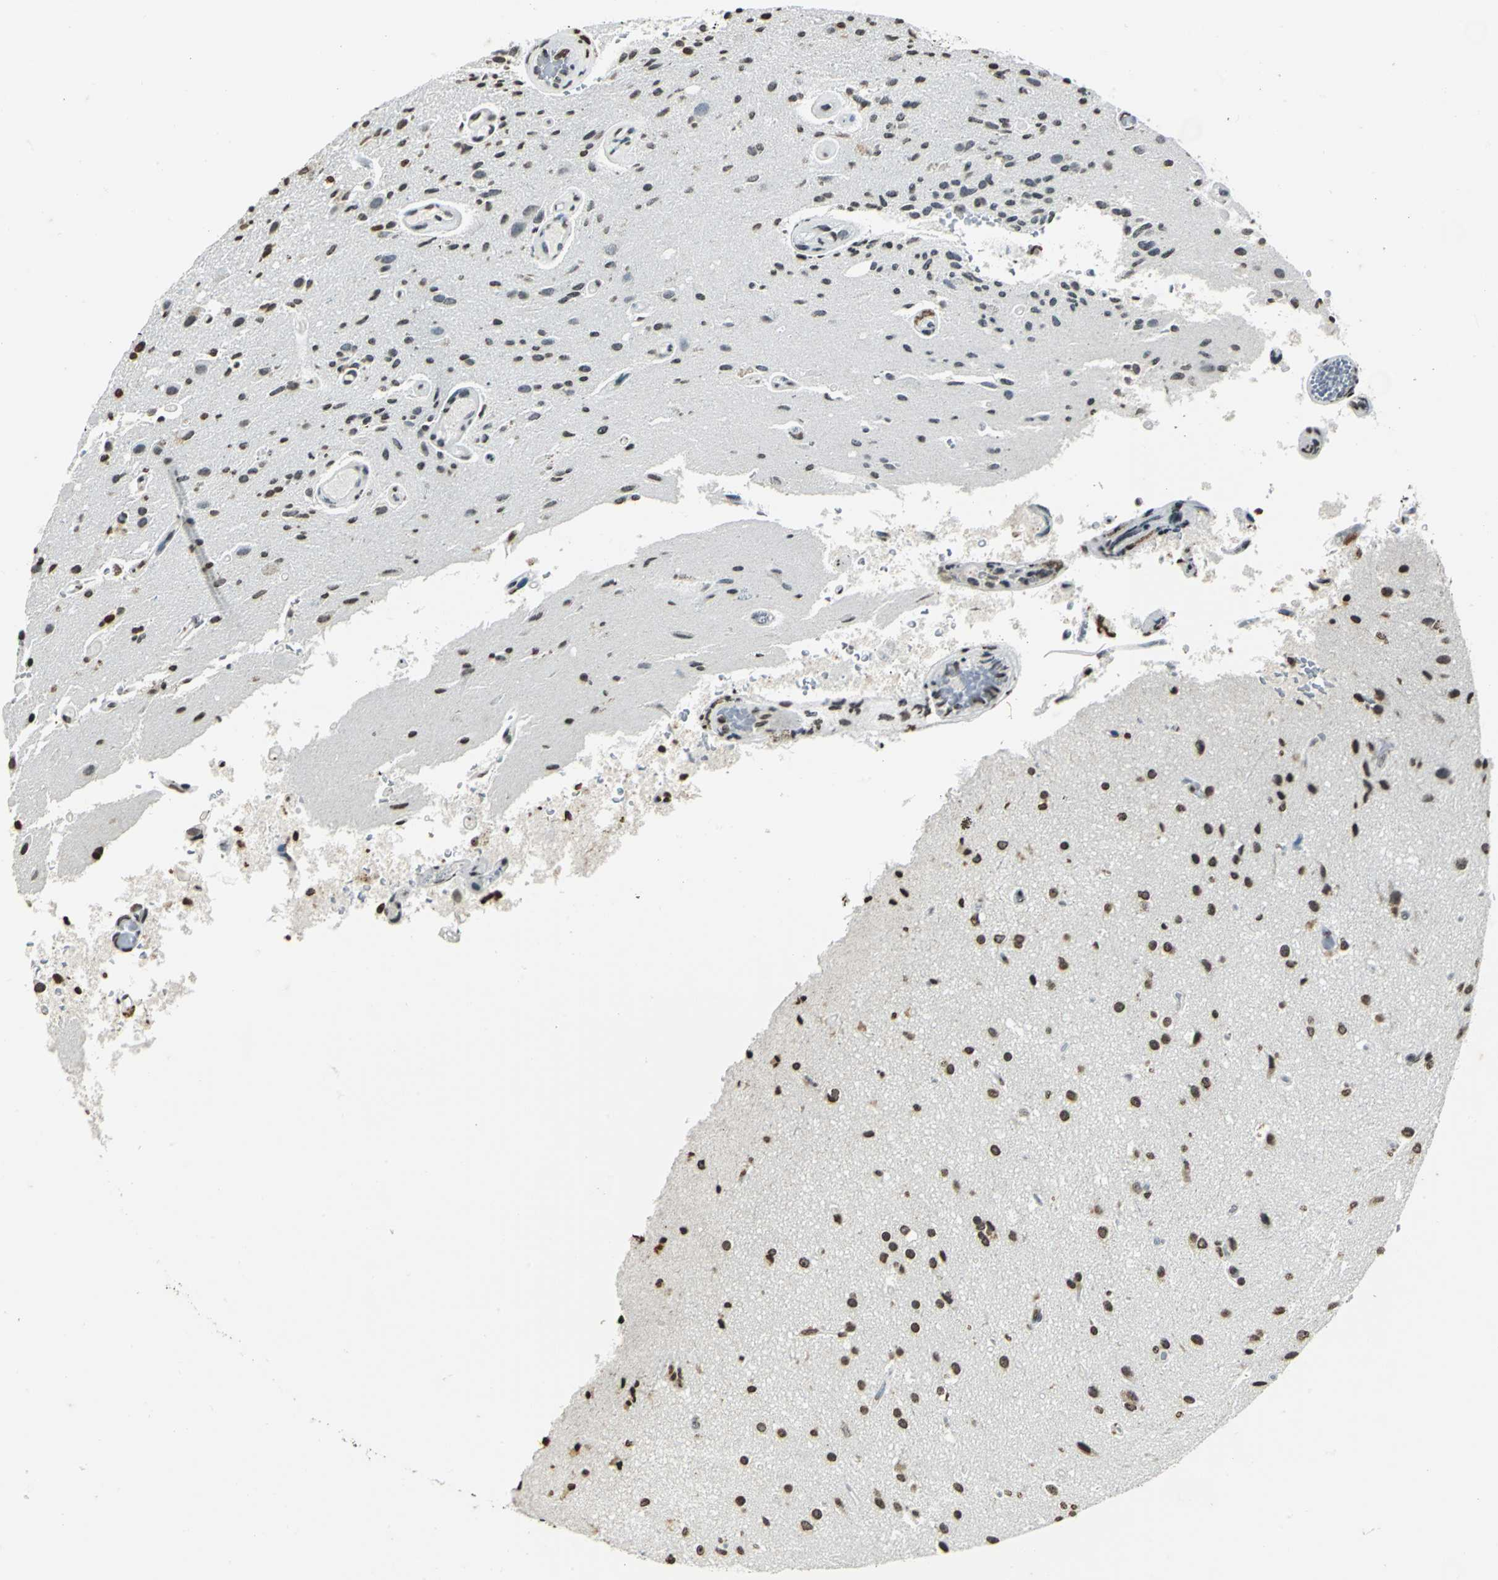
{"staining": {"intensity": "strong", "quantity": ">75%", "location": "nuclear"}, "tissue": "glioma", "cell_type": "Tumor cells", "image_type": "cancer", "snomed": [{"axis": "morphology", "description": "Normal tissue, NOS"}, {"axis": "morphology", "description": "Glioma, malignant, High grade"}, {"axis": "topography", "description": "Cerebral cortex"}], "caption": "An immunohistochemistry (IHC) photomicrograph of tumor tissue is shown. Protein staining in brown labels strong nuclear positivity in glioma within tumor cells.", "gene": "MCM4", "patient": {"sex": "male", "age": 77}}